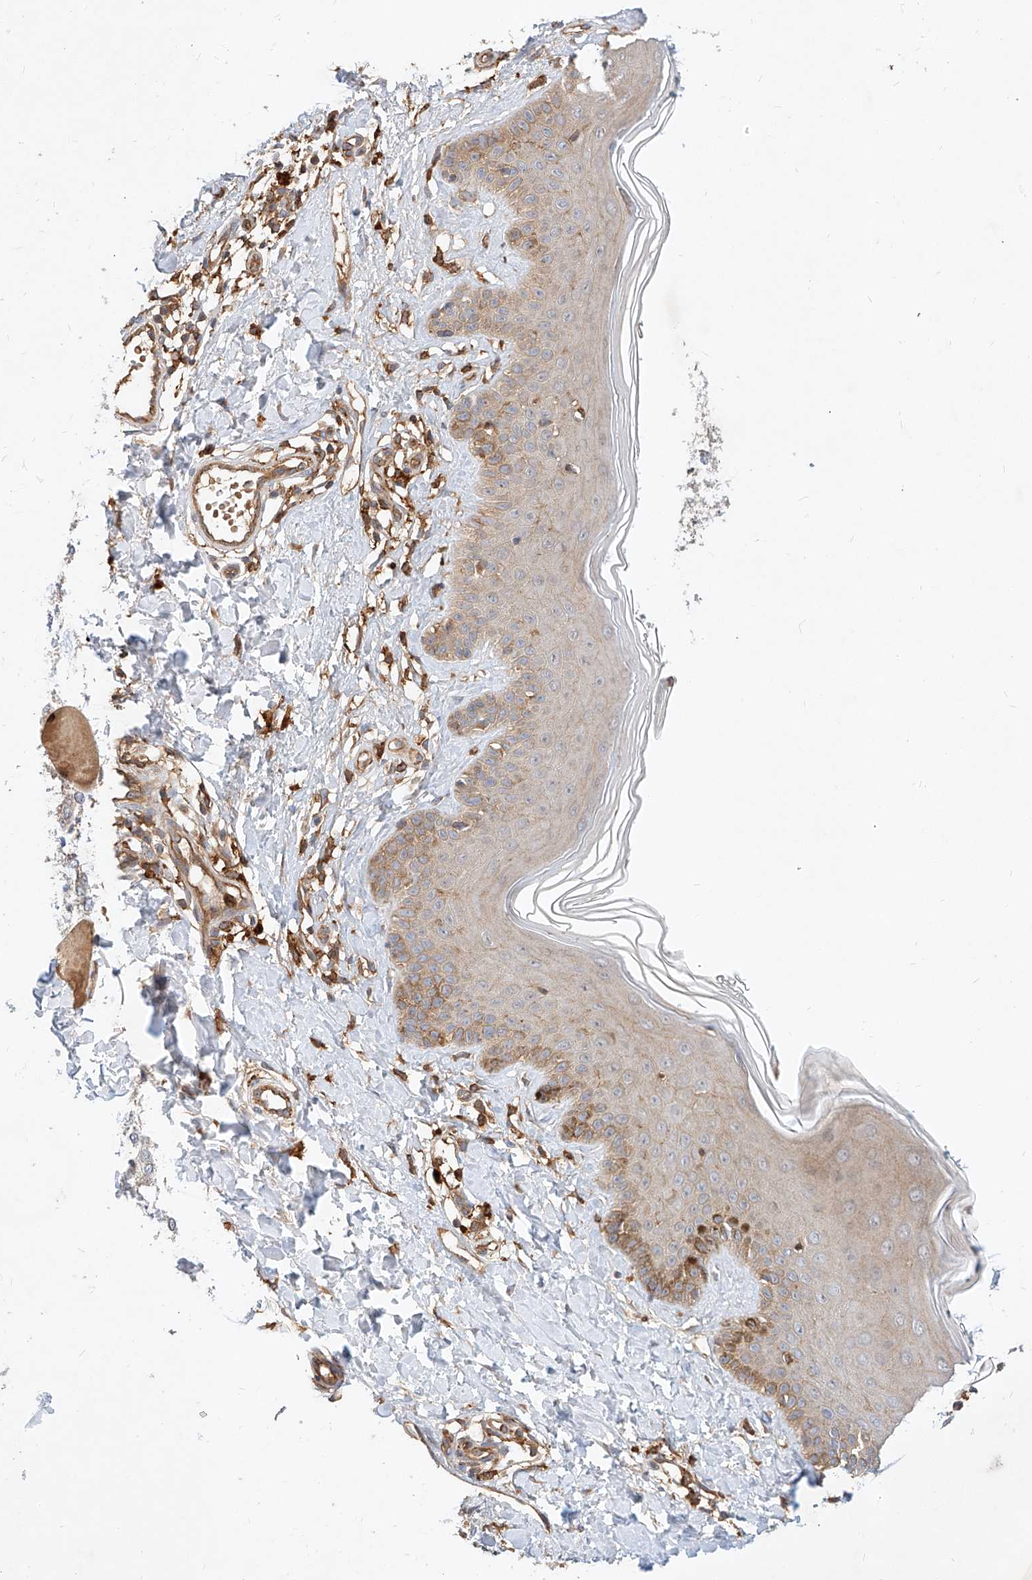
{"staining": {"intensity": "moderate", "quantity": "25%-75%", "location": "cytoplasmic/membranous"}, "tissue": "skin", "cell_type": "Fibroblasts", "image_type": "normal", "snomed": [{"axis": "morphology", "description": "Normal tissue, NOS"}, {"axis": "topography", "description": "Skin"}], "caption": "Moderate cytoplasmic/membranous staining for a protein is identified in approximately 25%-75% of fibroblasts of normal skin using IHC.", "gene": "NFAM1", "patient": {"sex": "male", "age": 52}}